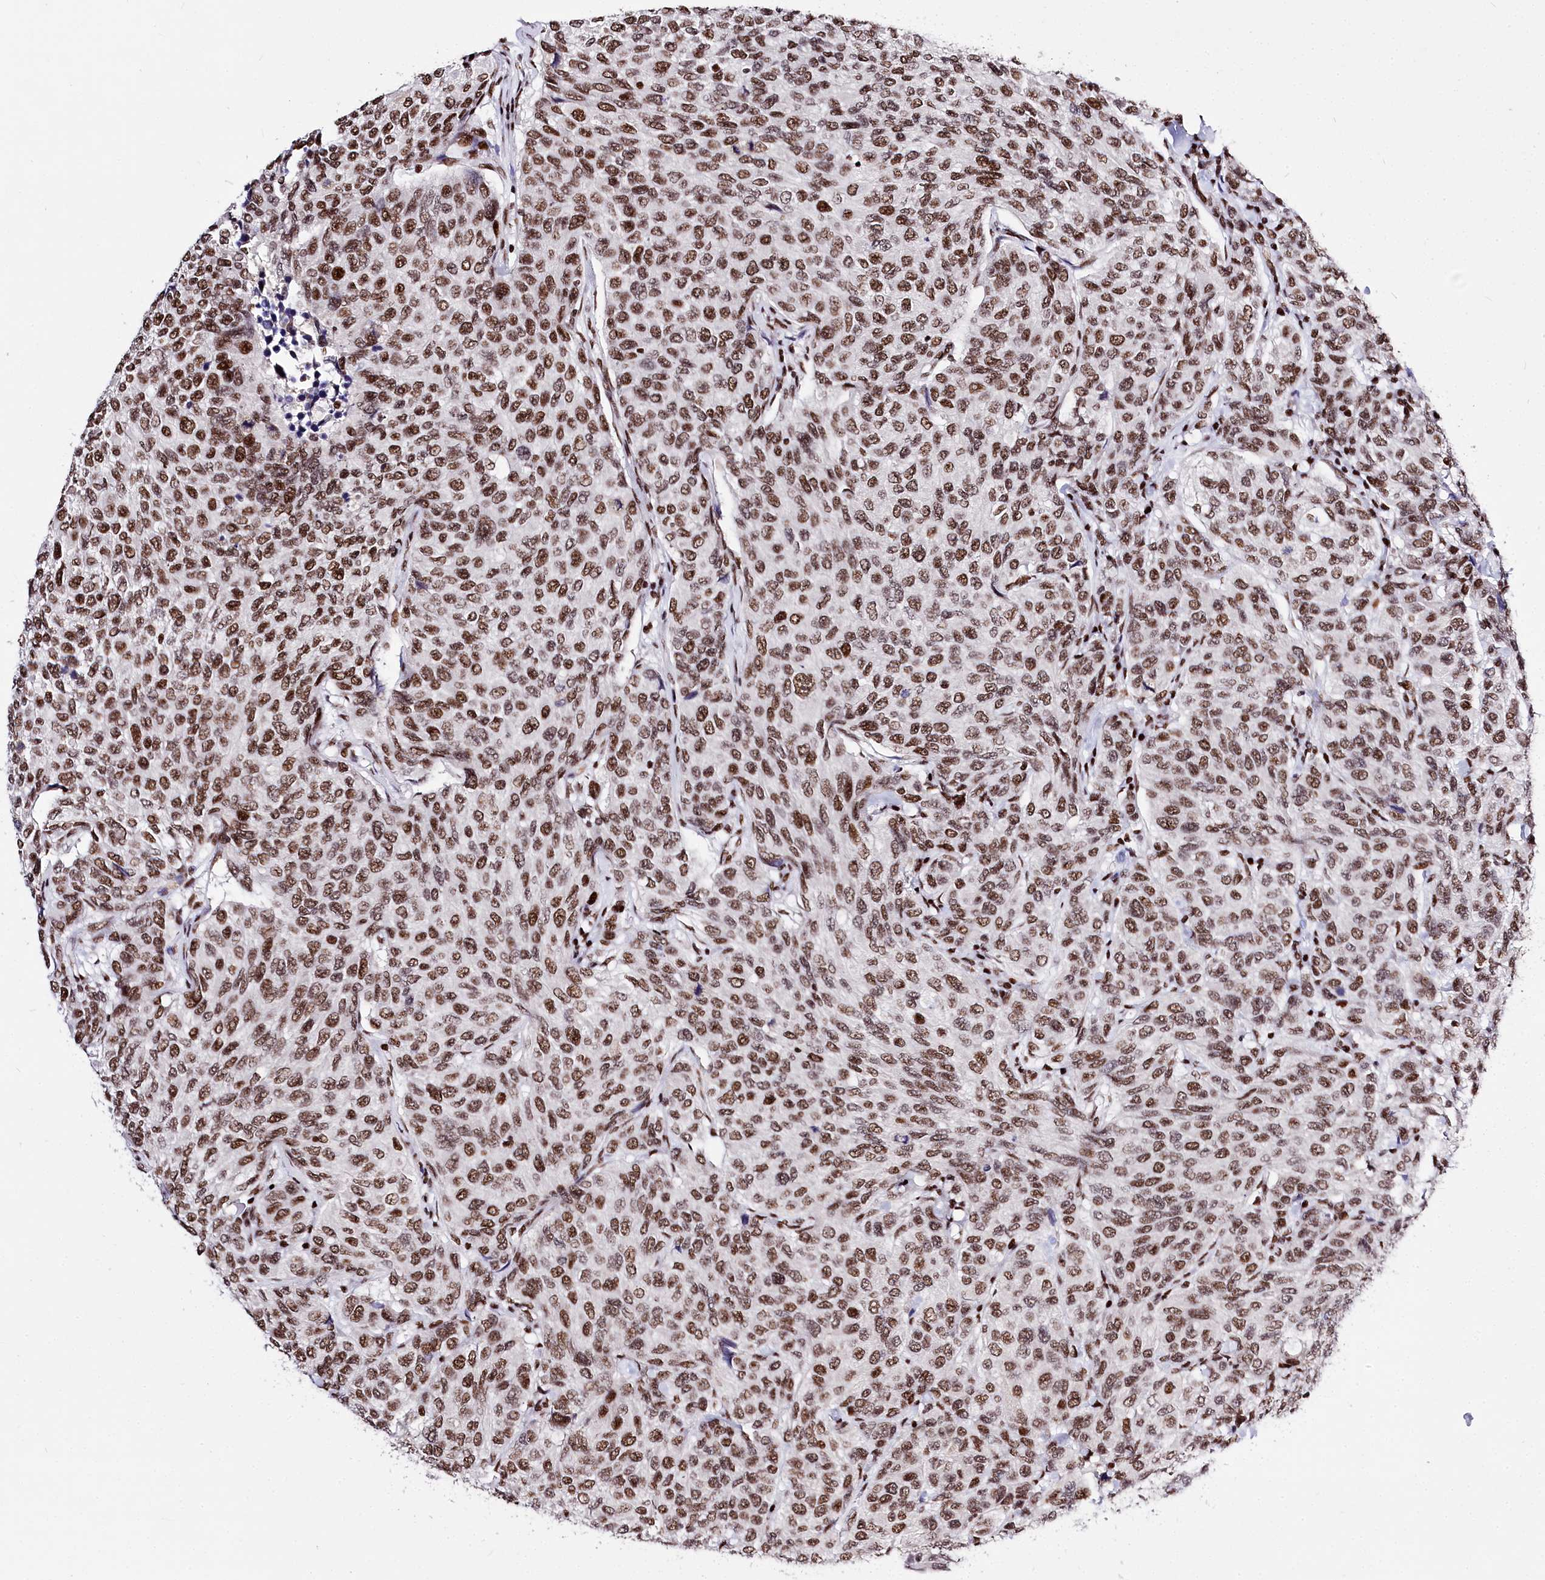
{"staining": {"intensity": "moderate", "quantity": ">75%", "location": "nuclear"}, "tissue": "breast cancer", "cell_type": "Tumor cells", "image_type": "cancer", "snomed": [{"axis": "morphology", "description": "Duct carcinoma"}, {"axis": "topography", "description": "Breast"}], "caption": "Immunohistochemistry of human invasive ductal carcinoma (breast) reveals medium levels of moderate nuclear positivity in about >75% of tumor cells.", "gene": "POU4F3", "patient": {"sex": "female", "age": 55}}